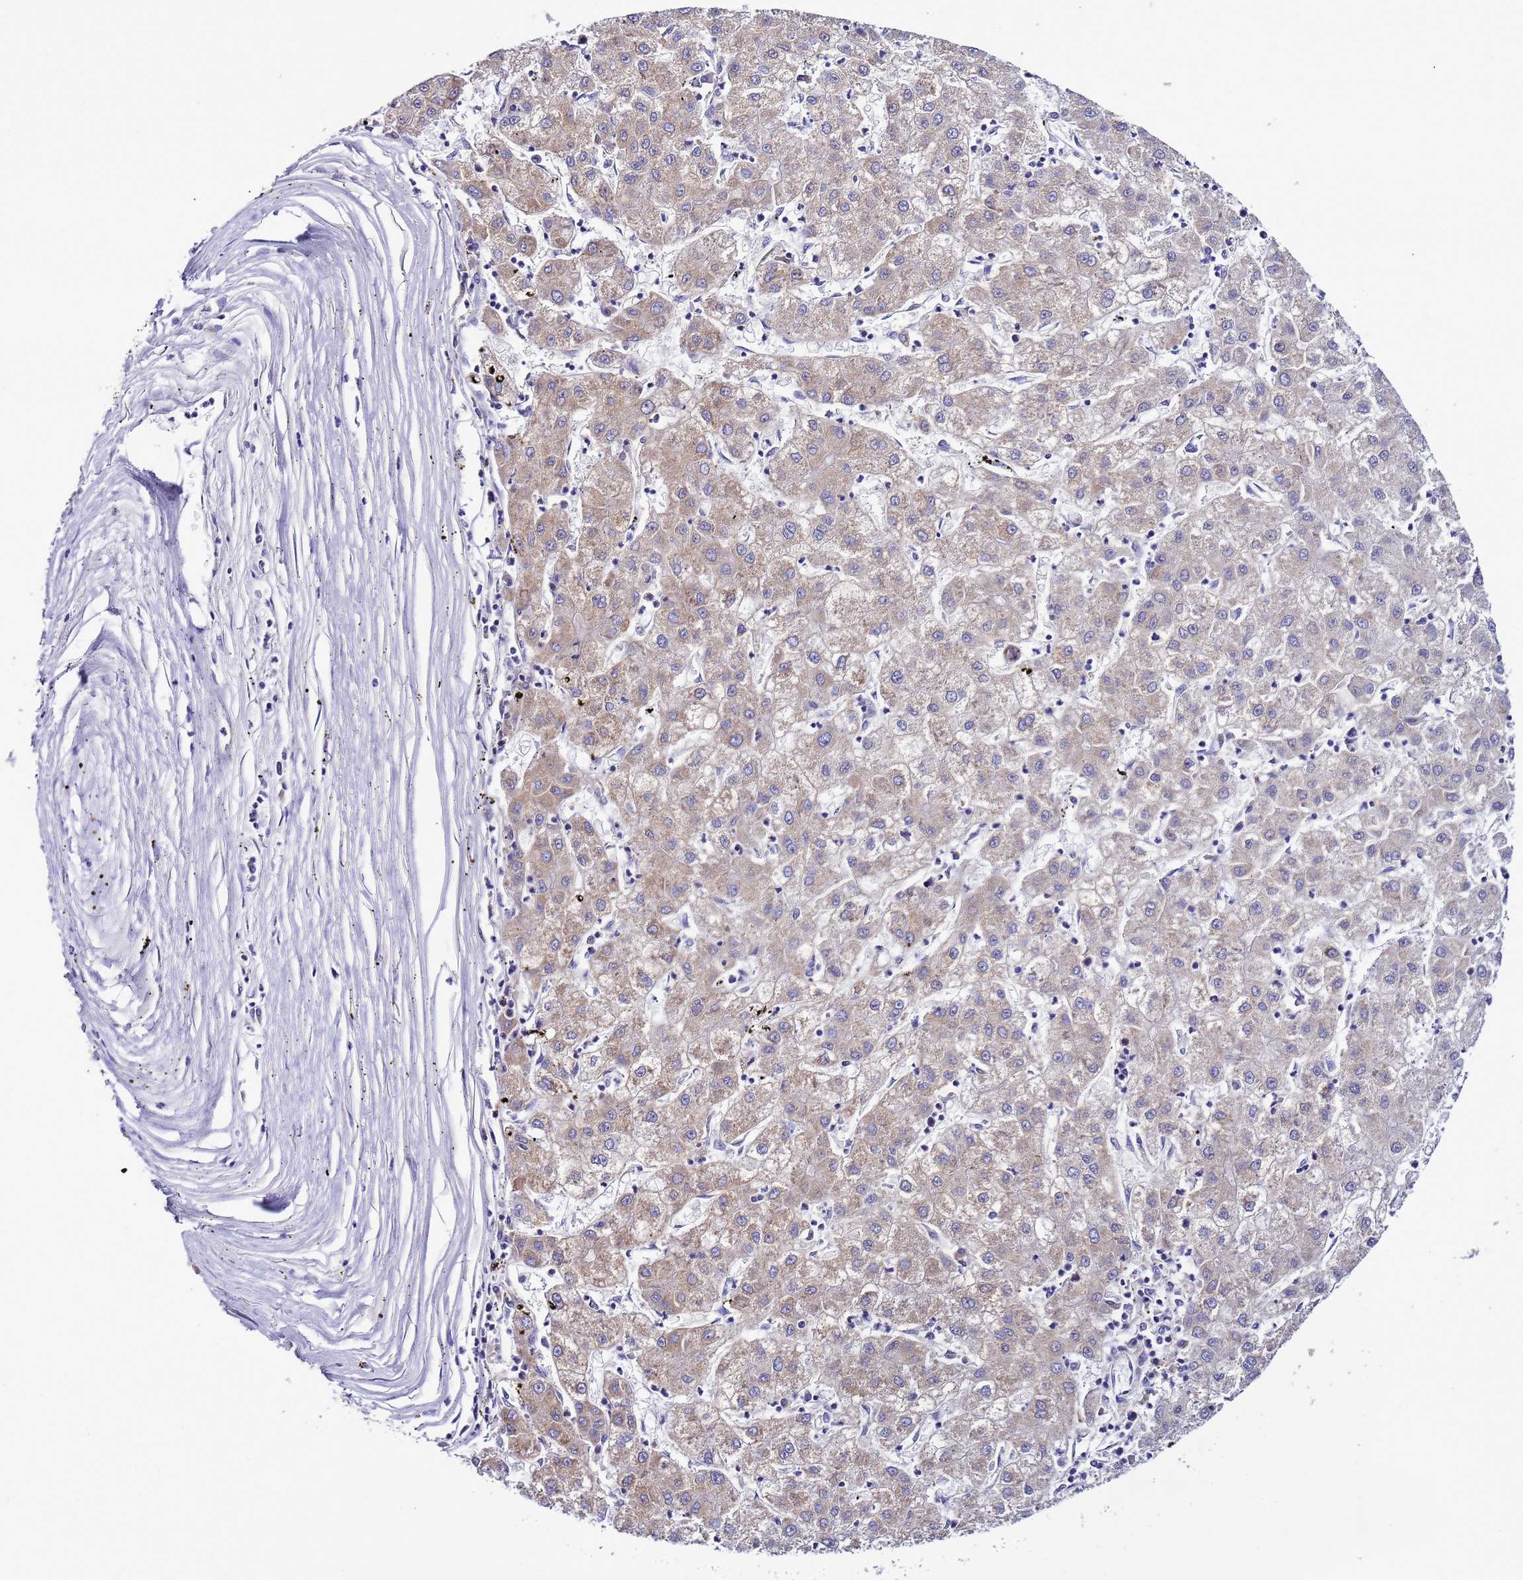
{"staining": {"intensity": "weak", "quantity": "<25%", "location": "cytoplasmic/membranous"}, "tissue": "liver cancer", "cell_type": "Tumor cells", "image_type": "cancer", "snomed": [{"axis": "morphology", "description": "Carcinoma, Hepatocellular, NOS"}, {"axis": "topography", "description": "Liver"}], "caption": "Tumor cells are negative for brown protein staining in liver cancer.", "gene": "AHI1", "patient": {"sex": "male", "age": 72}}